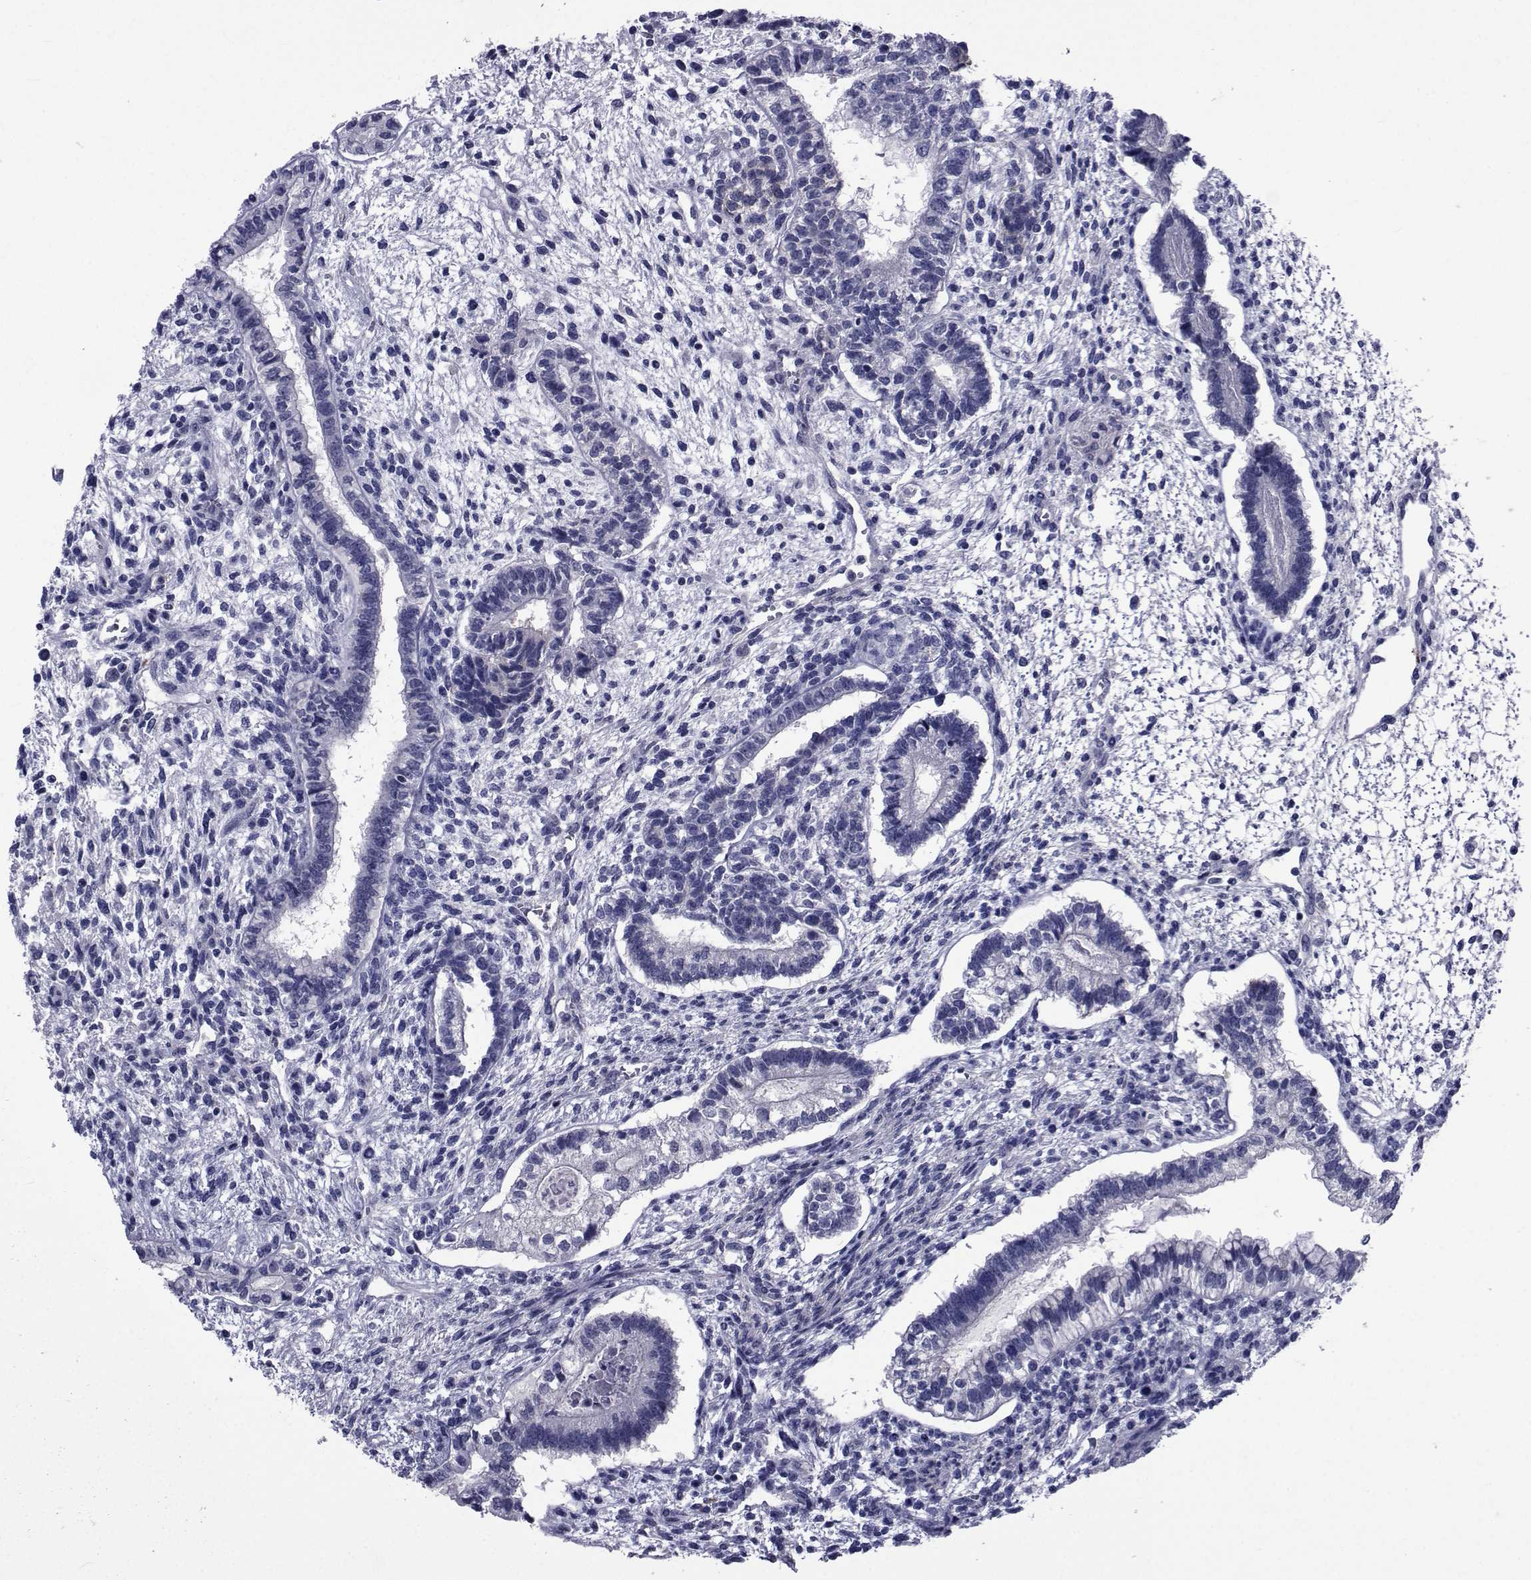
{"staining": {"intensity": "negative", "quantity": "none", "location": "none"}, "tissue": "testis cancer", "cell_type": "Tumor cells", "image_type": "cancer", "snomed": [{"axis": "morphology", "description": "Carcinoma, Embryonal, NOS"}, {"axis": "topography", "description": "Testis"}], "caption": "A photomicrograph of human testis cancer (embryonal carcinoma) is negative for staining in tumor cells. (Immunohistochemistry, brightfield microscopy, high magnification).", "gene": "SEMA5B", "patient": {"sex": "male", "age": 37}}